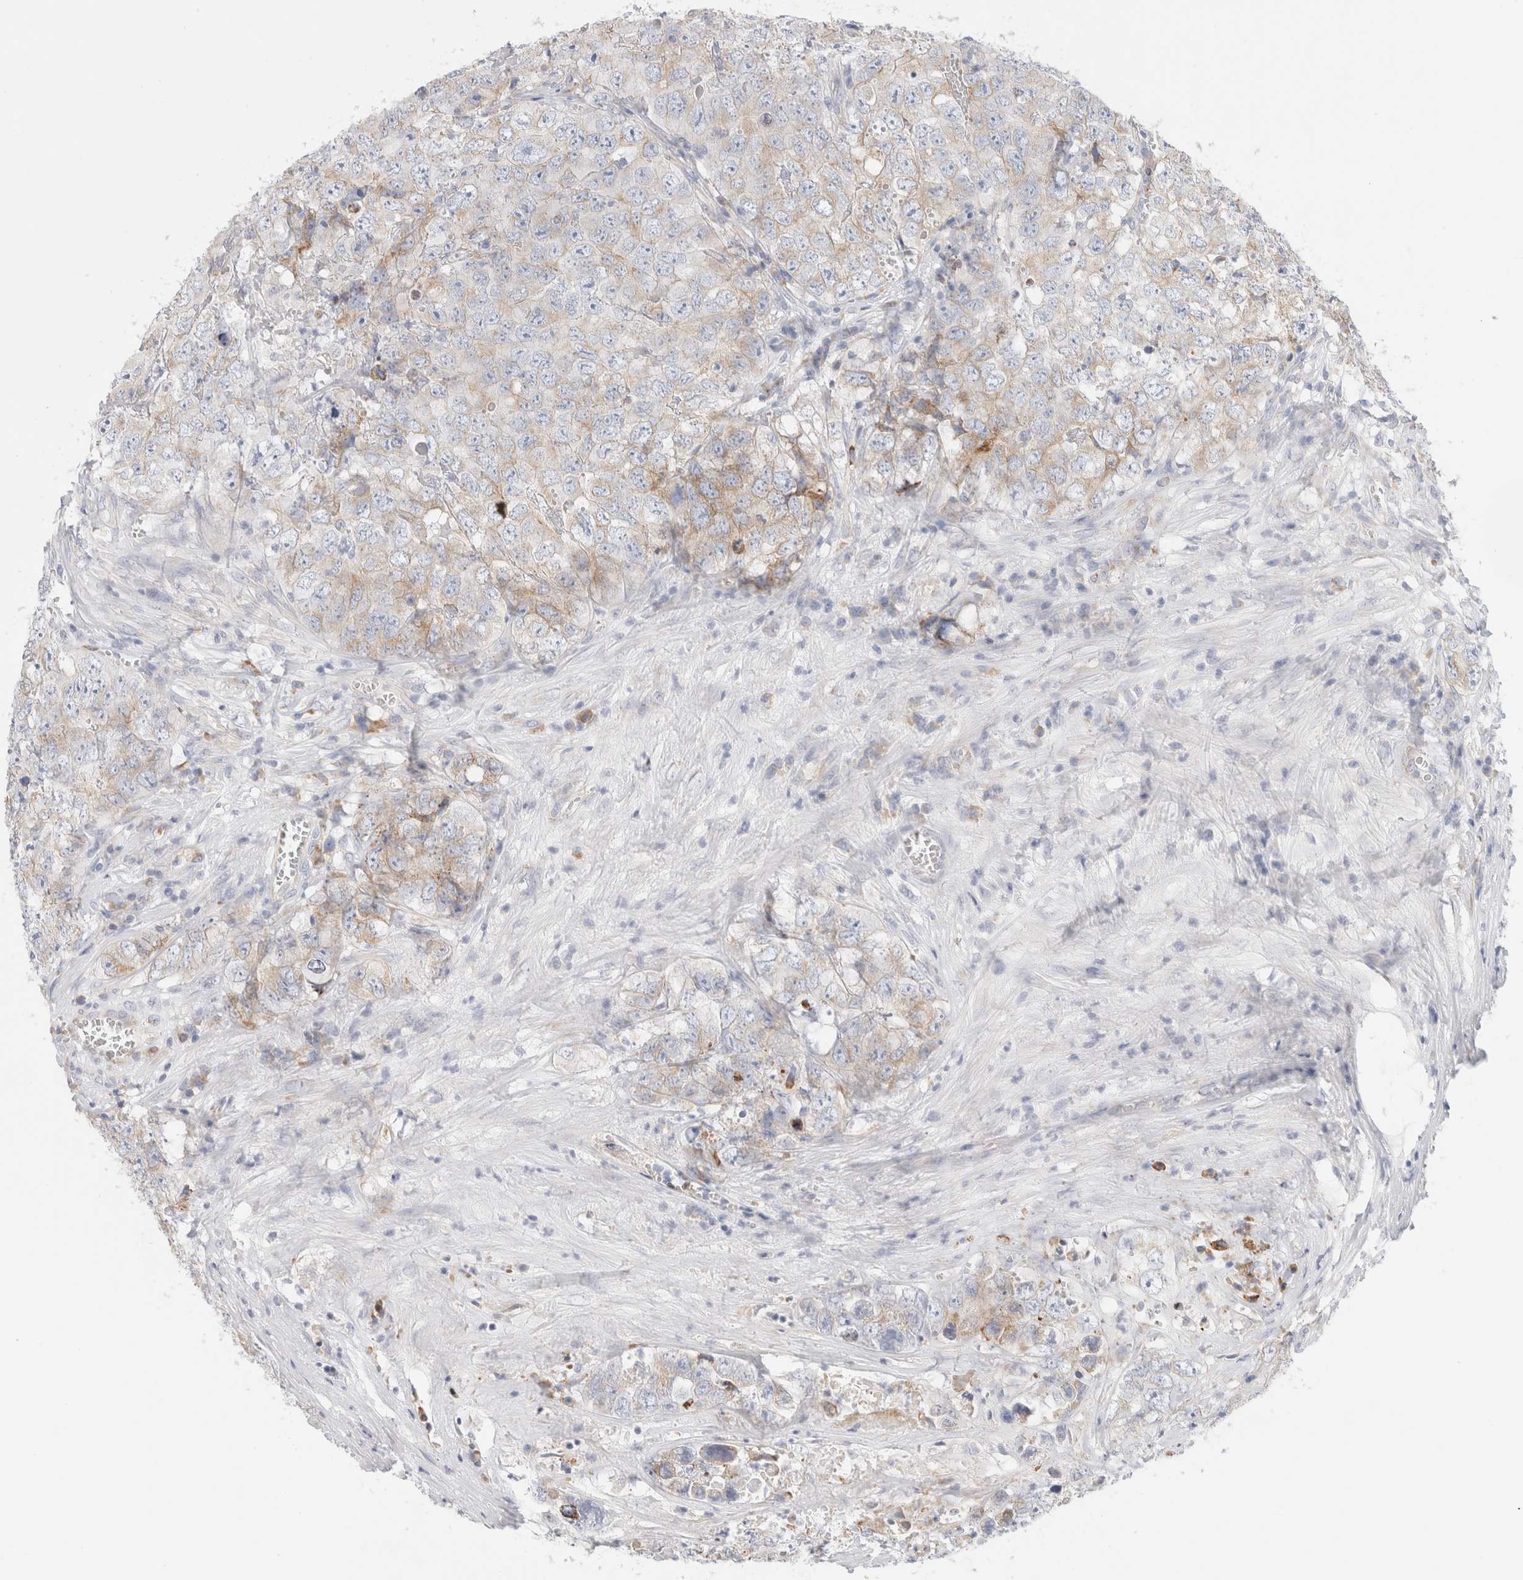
{"staining": {"intensity": "weak", "quantity": "<25%", "location": "cytoplasmic/membranous"}, "tissue": "testis cancer", "cell_type": "Tumor cells", "image_type": "cancer", "snomed": [{"axis": "morphology", "description": "Seminoma, NOS"}, {"axis": "morphology", "description": "Carcinoma, Embryonal, NOS"}, {"axis": "topography", "description": "Testis"}], "caption": "DAB (3,3'-diaminobenzidine) immunohistochemical staining of testis cancer (embryonal carcinoma) displays no significant staining in tumor cells. Nuclei are stained in blue.", "gene": "CSK", "patient": {"sex": "male", "age": 43}}